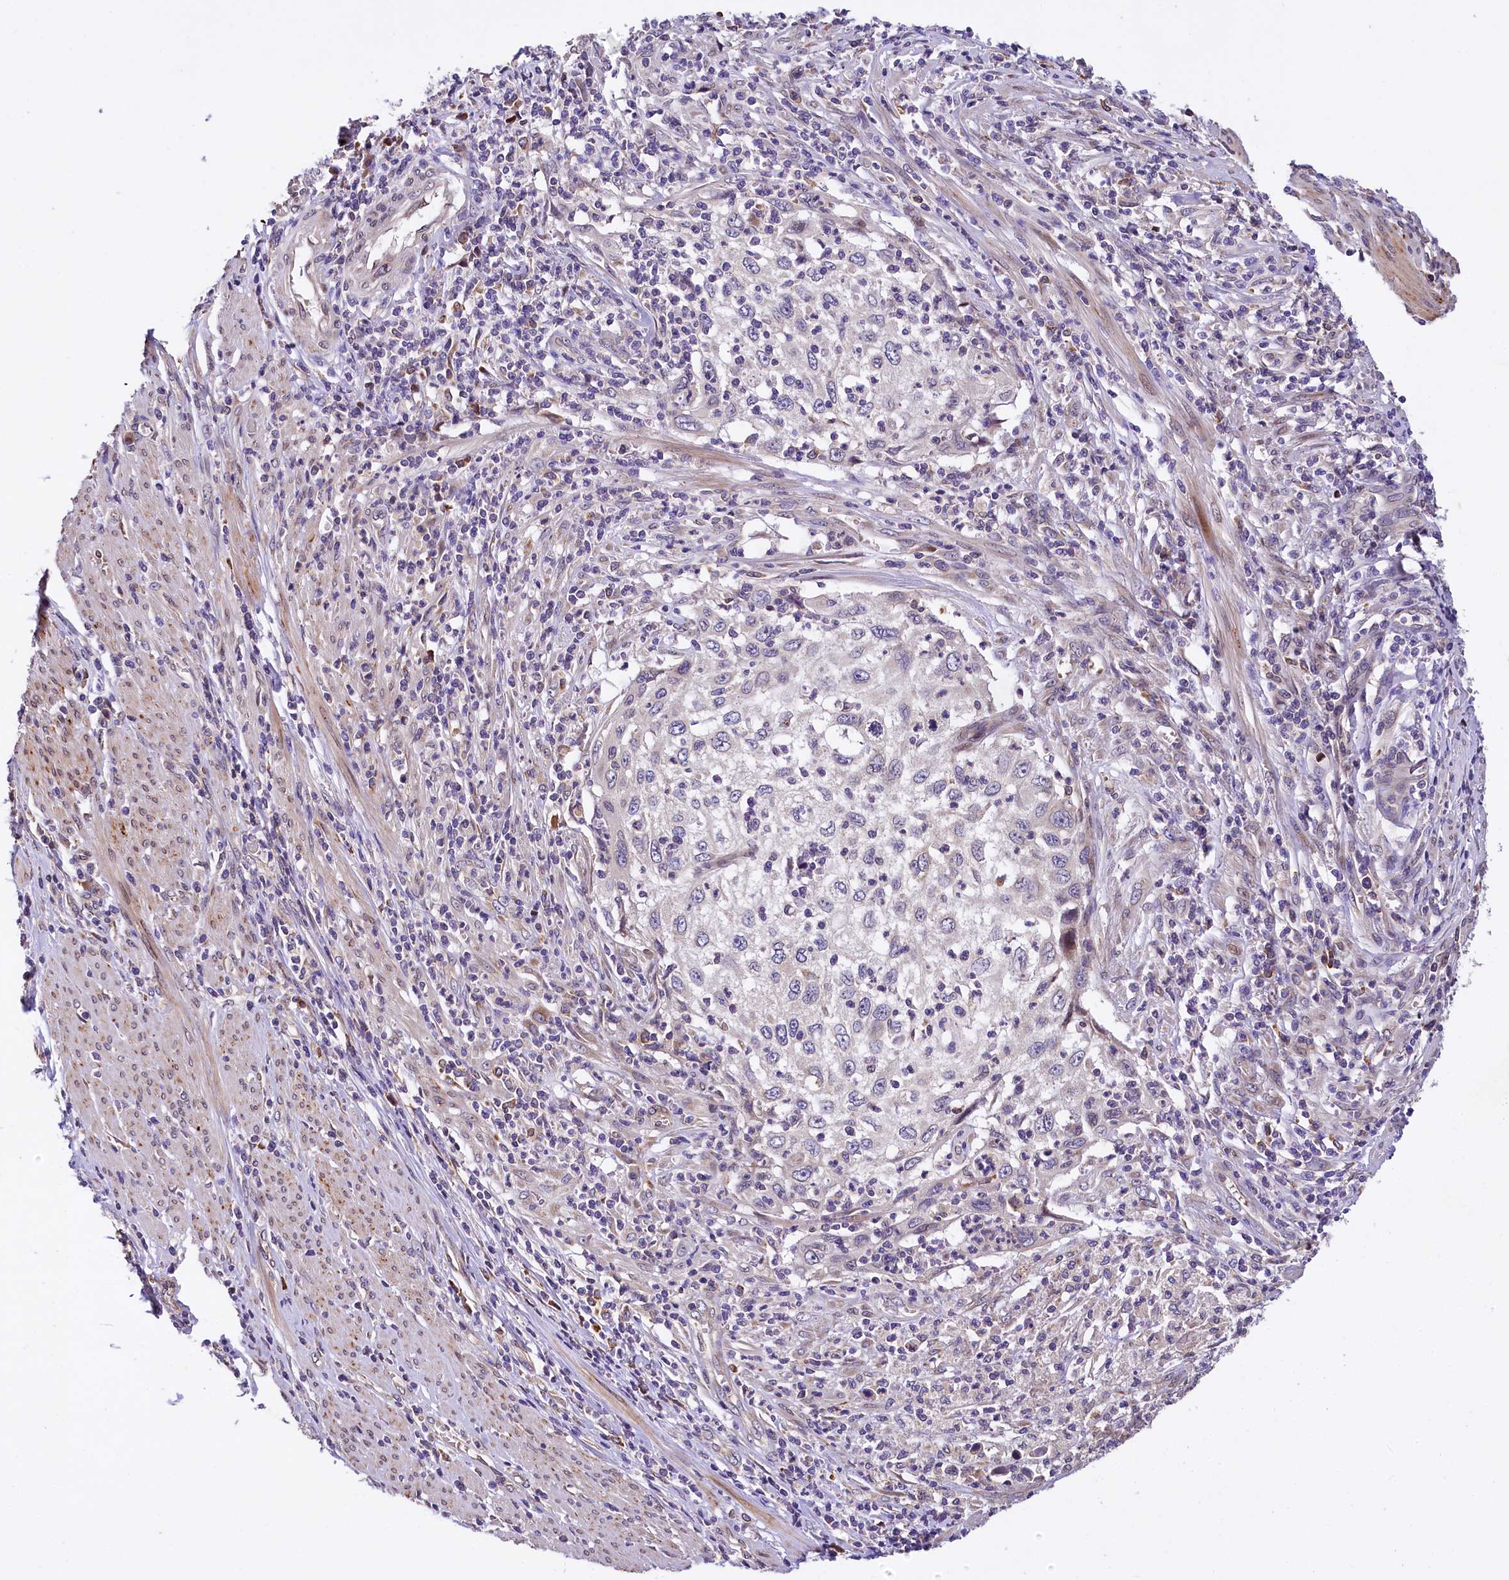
{"staining": {"intensity": "negative", "quantity": "none", "location": "none"}, "tissue": "cervical cancer", "cell_type": "Tumor cells", "image_type": "cancer", "snomed": [{"axis": "morphology", "description": "Squamous cell carcinoma, NOS"}, {"axis": "topography", "description": "Cervix"}], "caption": "Human squamous cell carcinoma (cervical) stained for a protein using IHC reveals no positivity in tumor cells.", "gene": "SUPV3L1", "patient": {"sex": "female", "age": 70}}